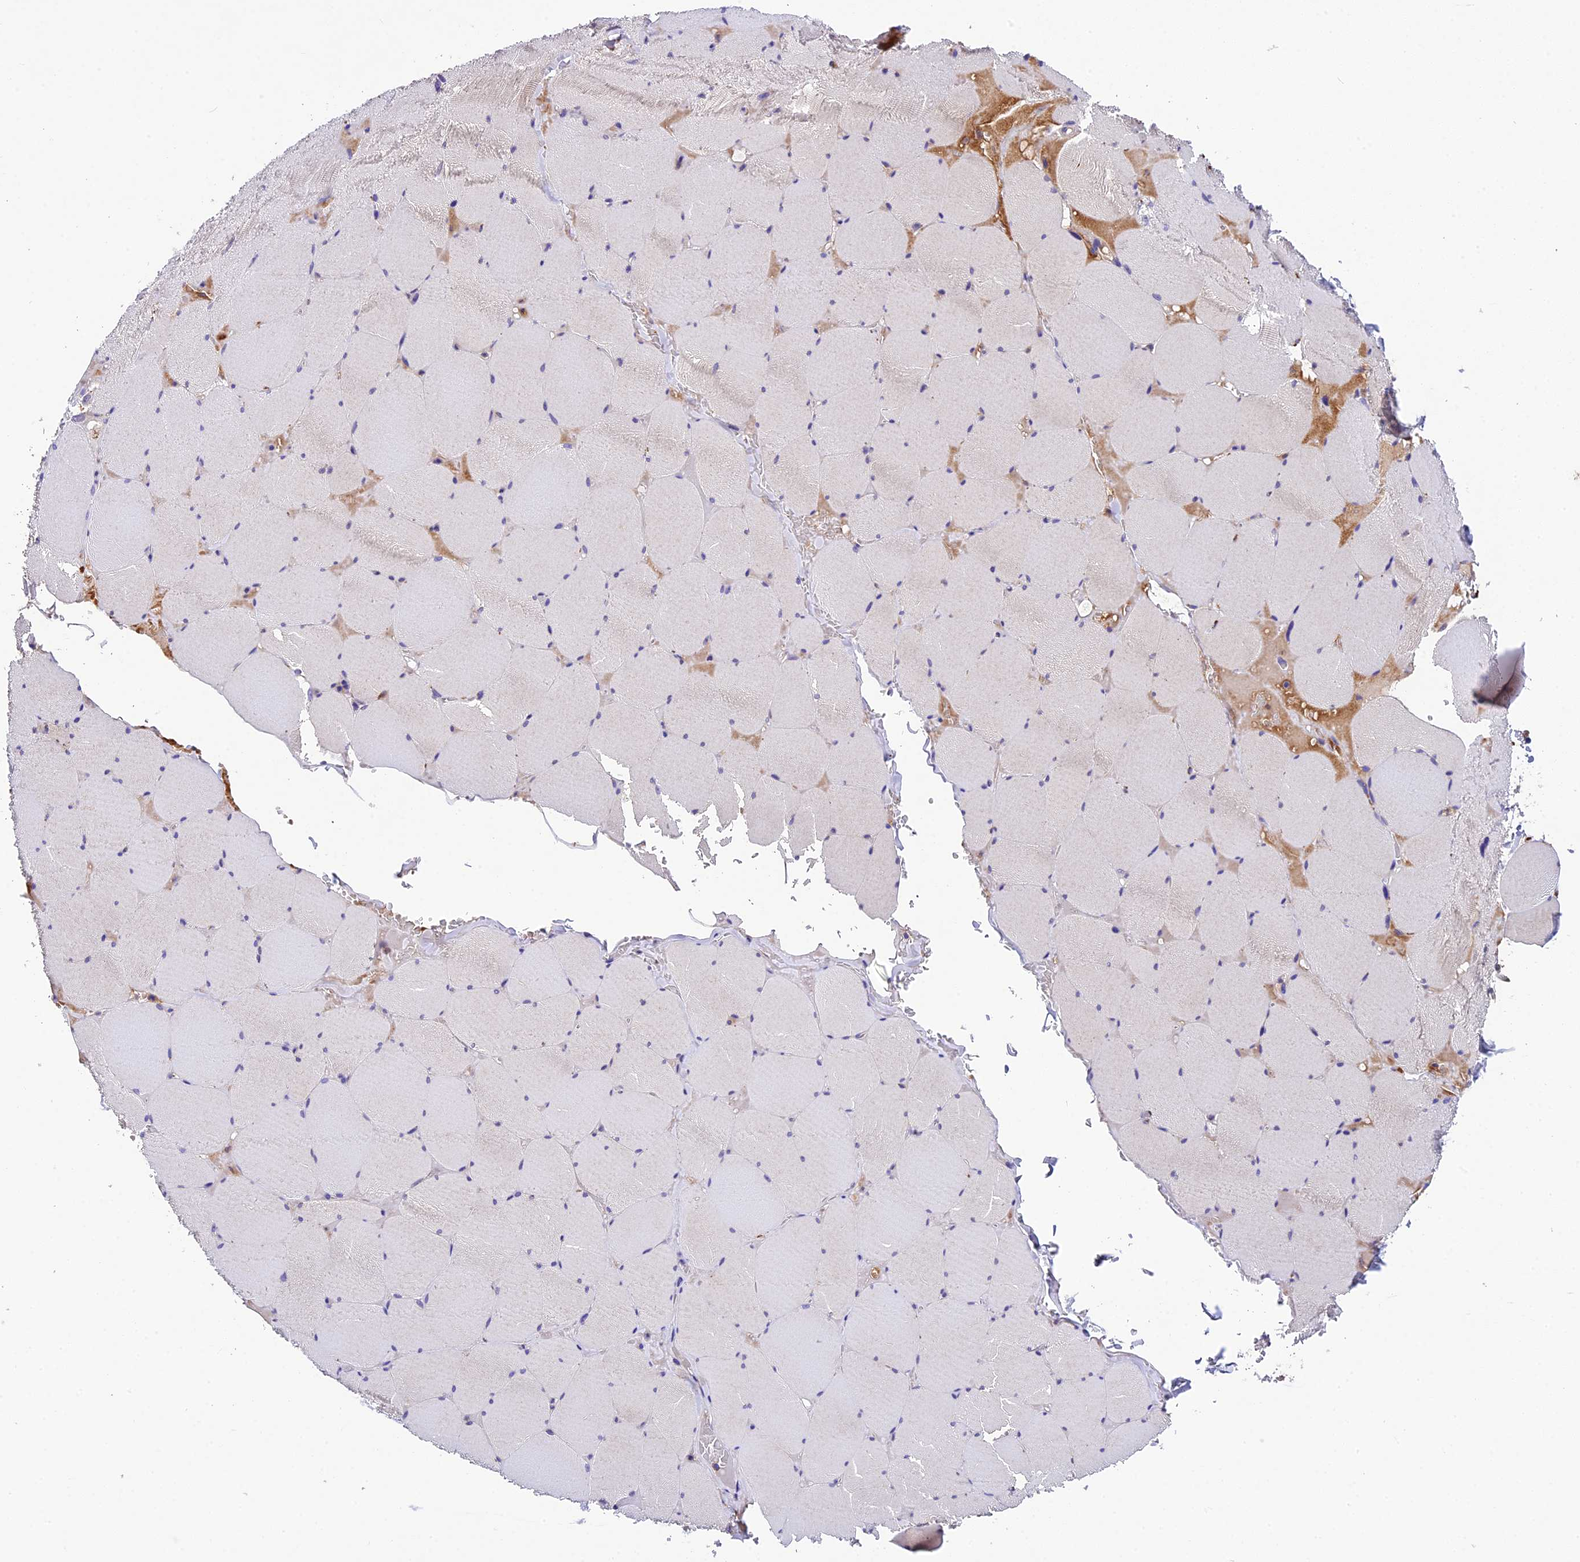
{"staining": {"intensity": "negative", "quantity": "none", "location": "none"}, "tissue": "skeletal muscle", "cell_type": "Myocytes", "image_type": "normal", "snomed": [{"axis": "morphology", "description": "Normal tissue, NOS"}, {"axis": "topography", "description": "Skeletal muscle"}, {"axis": "topography", "description": "Head-Neck"}], "caption": "This image is of benign skeletal muscle stained with immunohistochemistry to label a protein in brown with the nuclei are counter-stained blue. There is no positivity in myocytes.", "gene": "CILP2", "patient": {"sex": "male", "age": 66}}